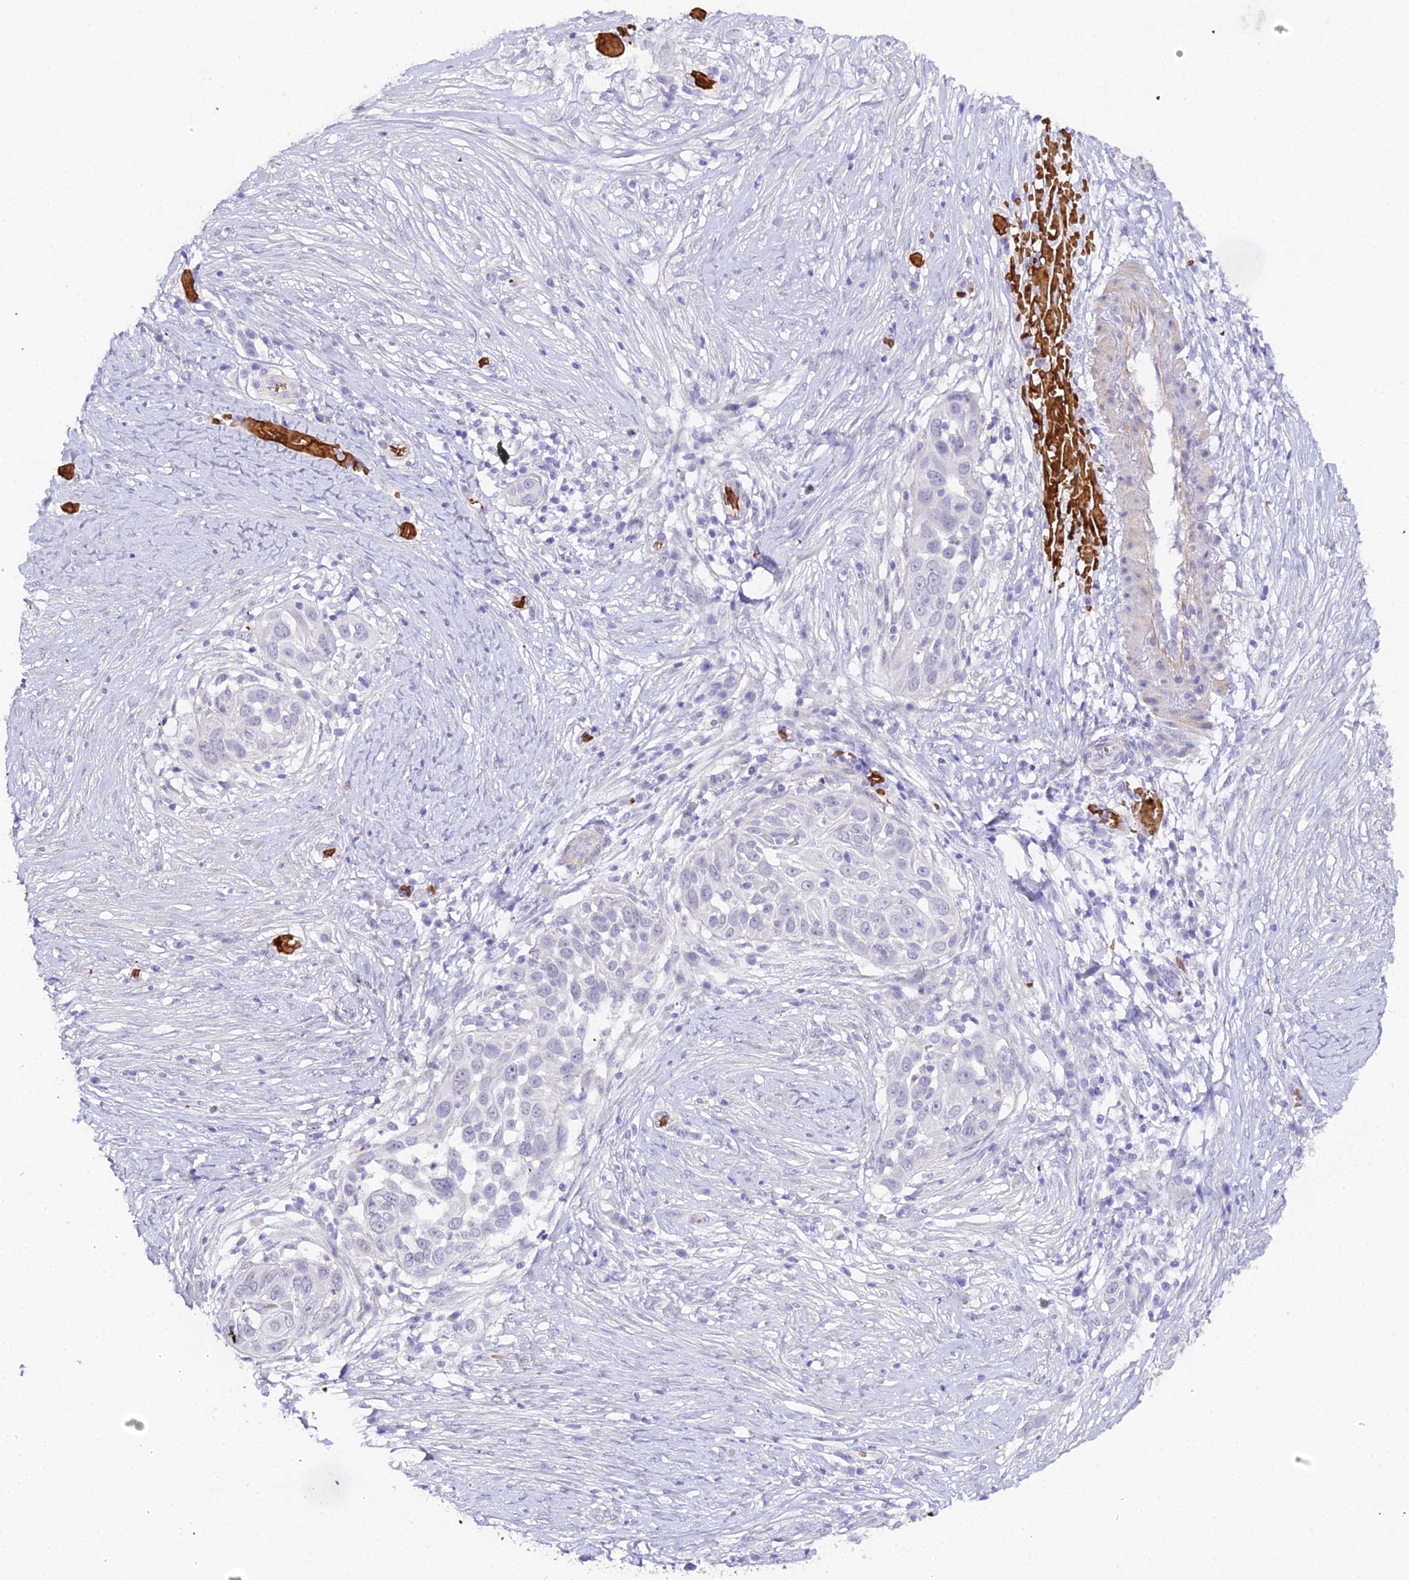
{"staining": {"intensity": "negative", "quantity": "none", "location": "none"}, "tissue": "skin cancer", "cell_type": "Tumor cells", "image_type": "cancer", "snomed": [{"axis": "morphology", "description": "Squamous cell carcinoma, NOS"}, {"axis": "topography", "description": "Skin"}], "caption": "Immunohistochemistry (IHC) micrograph of skin cancer (squamous cell carcinoma) stained for a protein (brown), which demonstrates no staining in tumor cells. (Brightfield microscopy of DAB immunohistochemistry (IHC) at high magnification).", "gene": "CFAP45", "patient": {"sex": "female", "age": 44}}